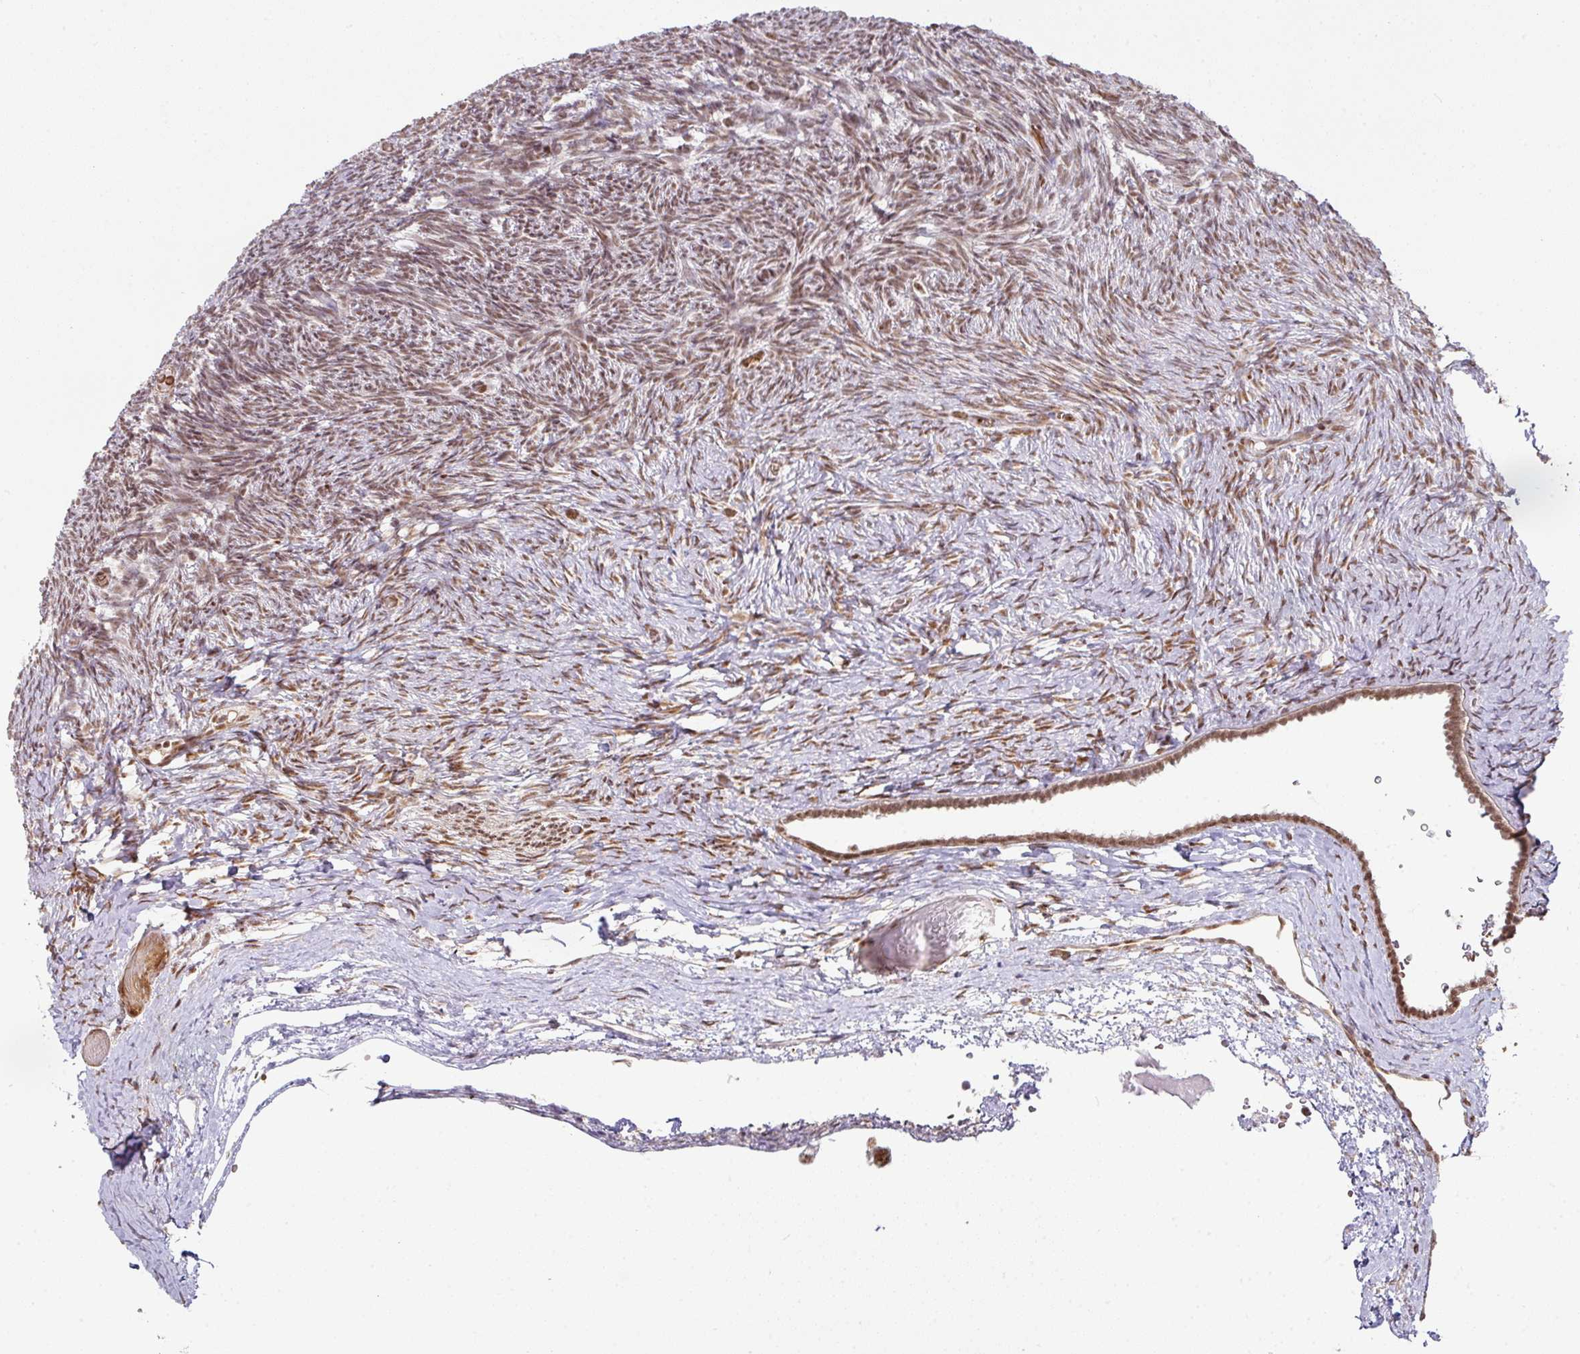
{"staining": {"intensity": "moderate", "quantity": ">75%", "location": "nuclear"}, "tissue": "ovary", "cell_type": "Follicle cells", "image_type": "normal", "snomed": [{"axis": "morphology", "description": "Normal tissue, NOS"}, {"axis": "topography", "description": "Ovary"}], "caption": "Protein staining of unremarkable ovary demonstrates moderate nuclear positivity in about >75% of follicle cells. The protein is shown in brown color, while the nuclei are stained blue.", "gene": "NCOA5", "patient": {"sex": "female", "age": 39}}